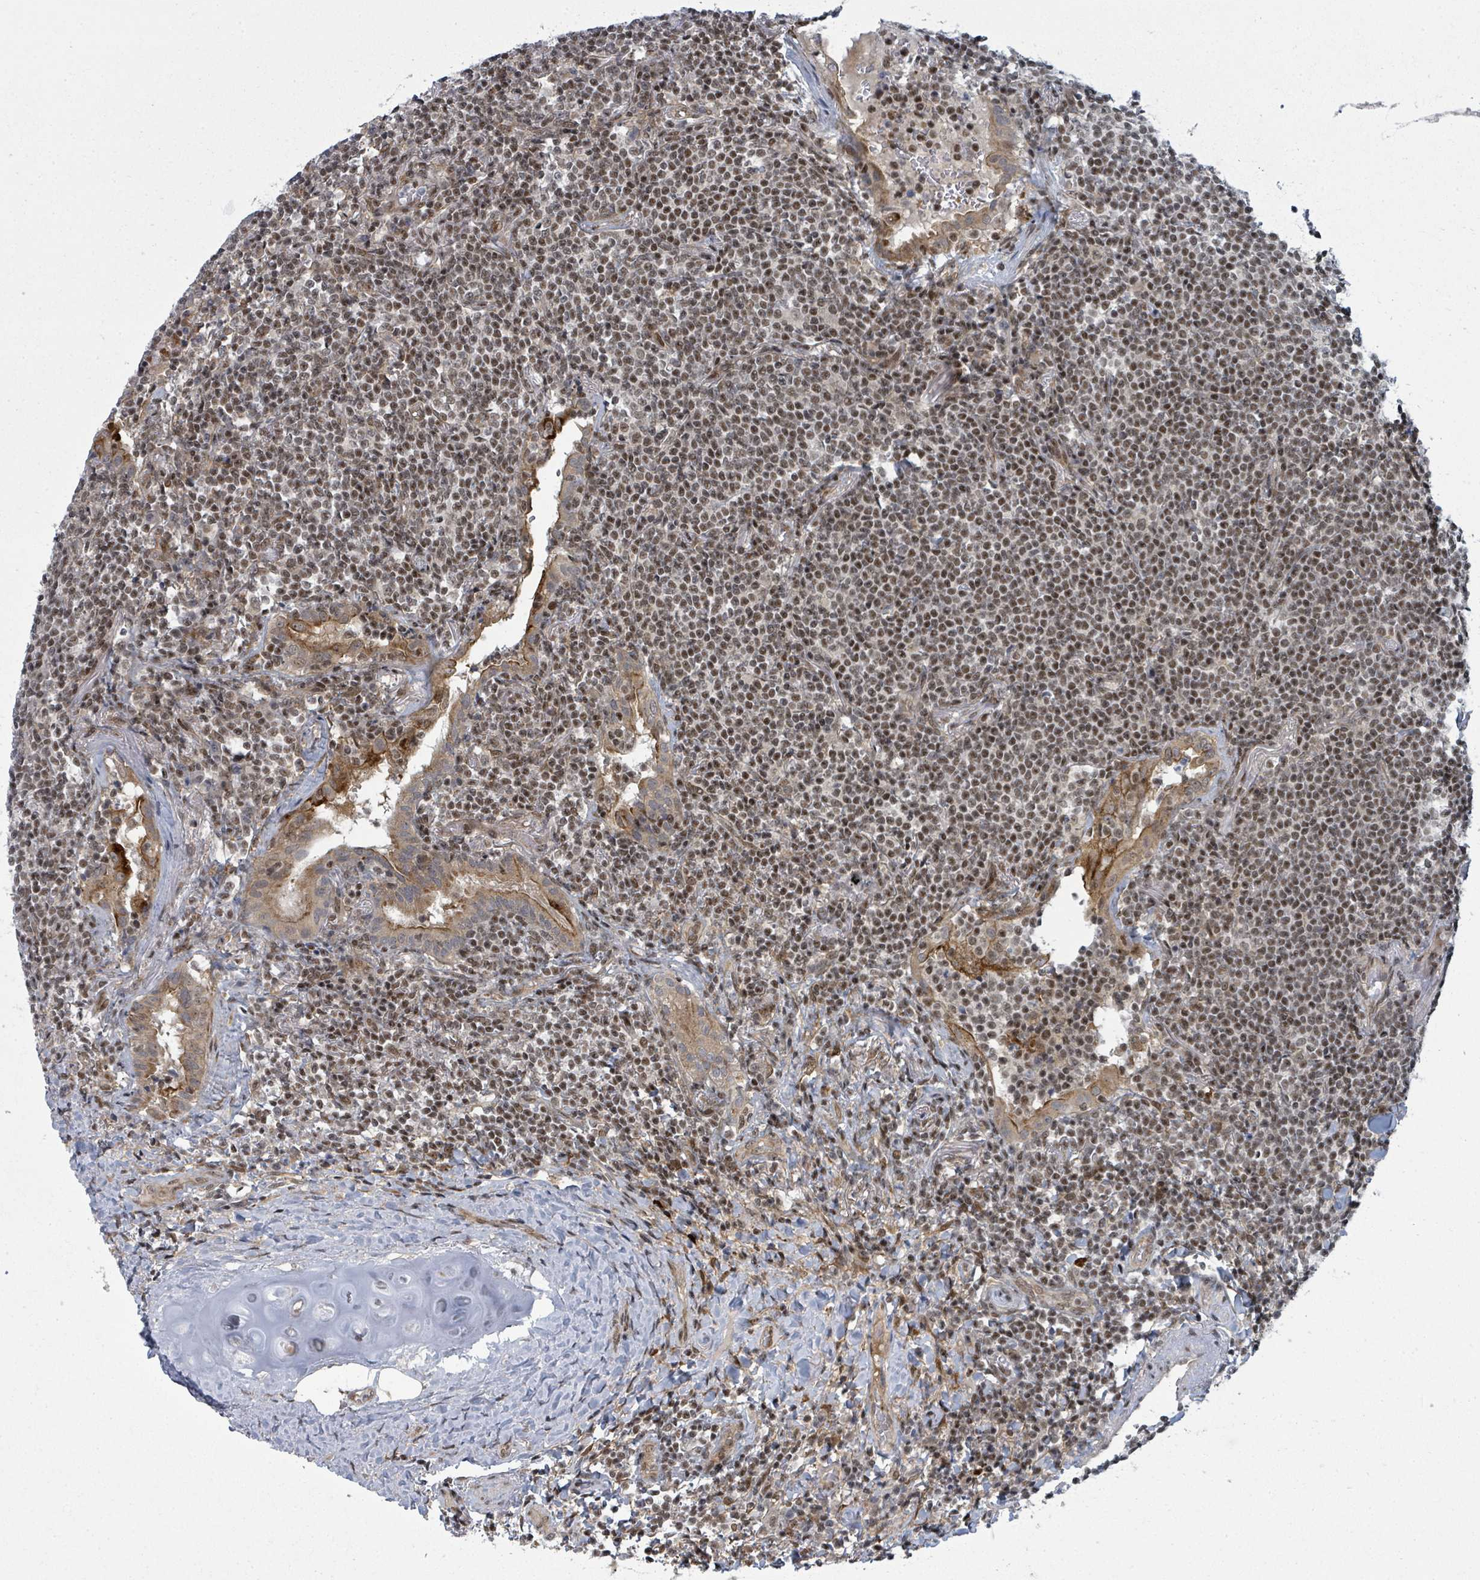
{"staining": {"intensity": "moderate", "quantity": ">75%", "location": "nuclear"}, "tissue": "lymphoma", "cell_type": "Tumor cells", "image_type": "cancer", "snomed": [{"axis": "morphology", "description": "Malignant lymphoma, non-Hodgkin's type, Low grade"}, {"axis": "topography", "description": "Lung"}], "caption": "Malignant lymphoma, non-Hodgkin's type (low-grade) stained for a protein demonstrates moderate nuclear positivity in tumor cells. (DAB IHC, brown staining for protein, blue staining for nuclei).", "gene": "PSMG2", "patient": {"sex": "female", "age": 71}}